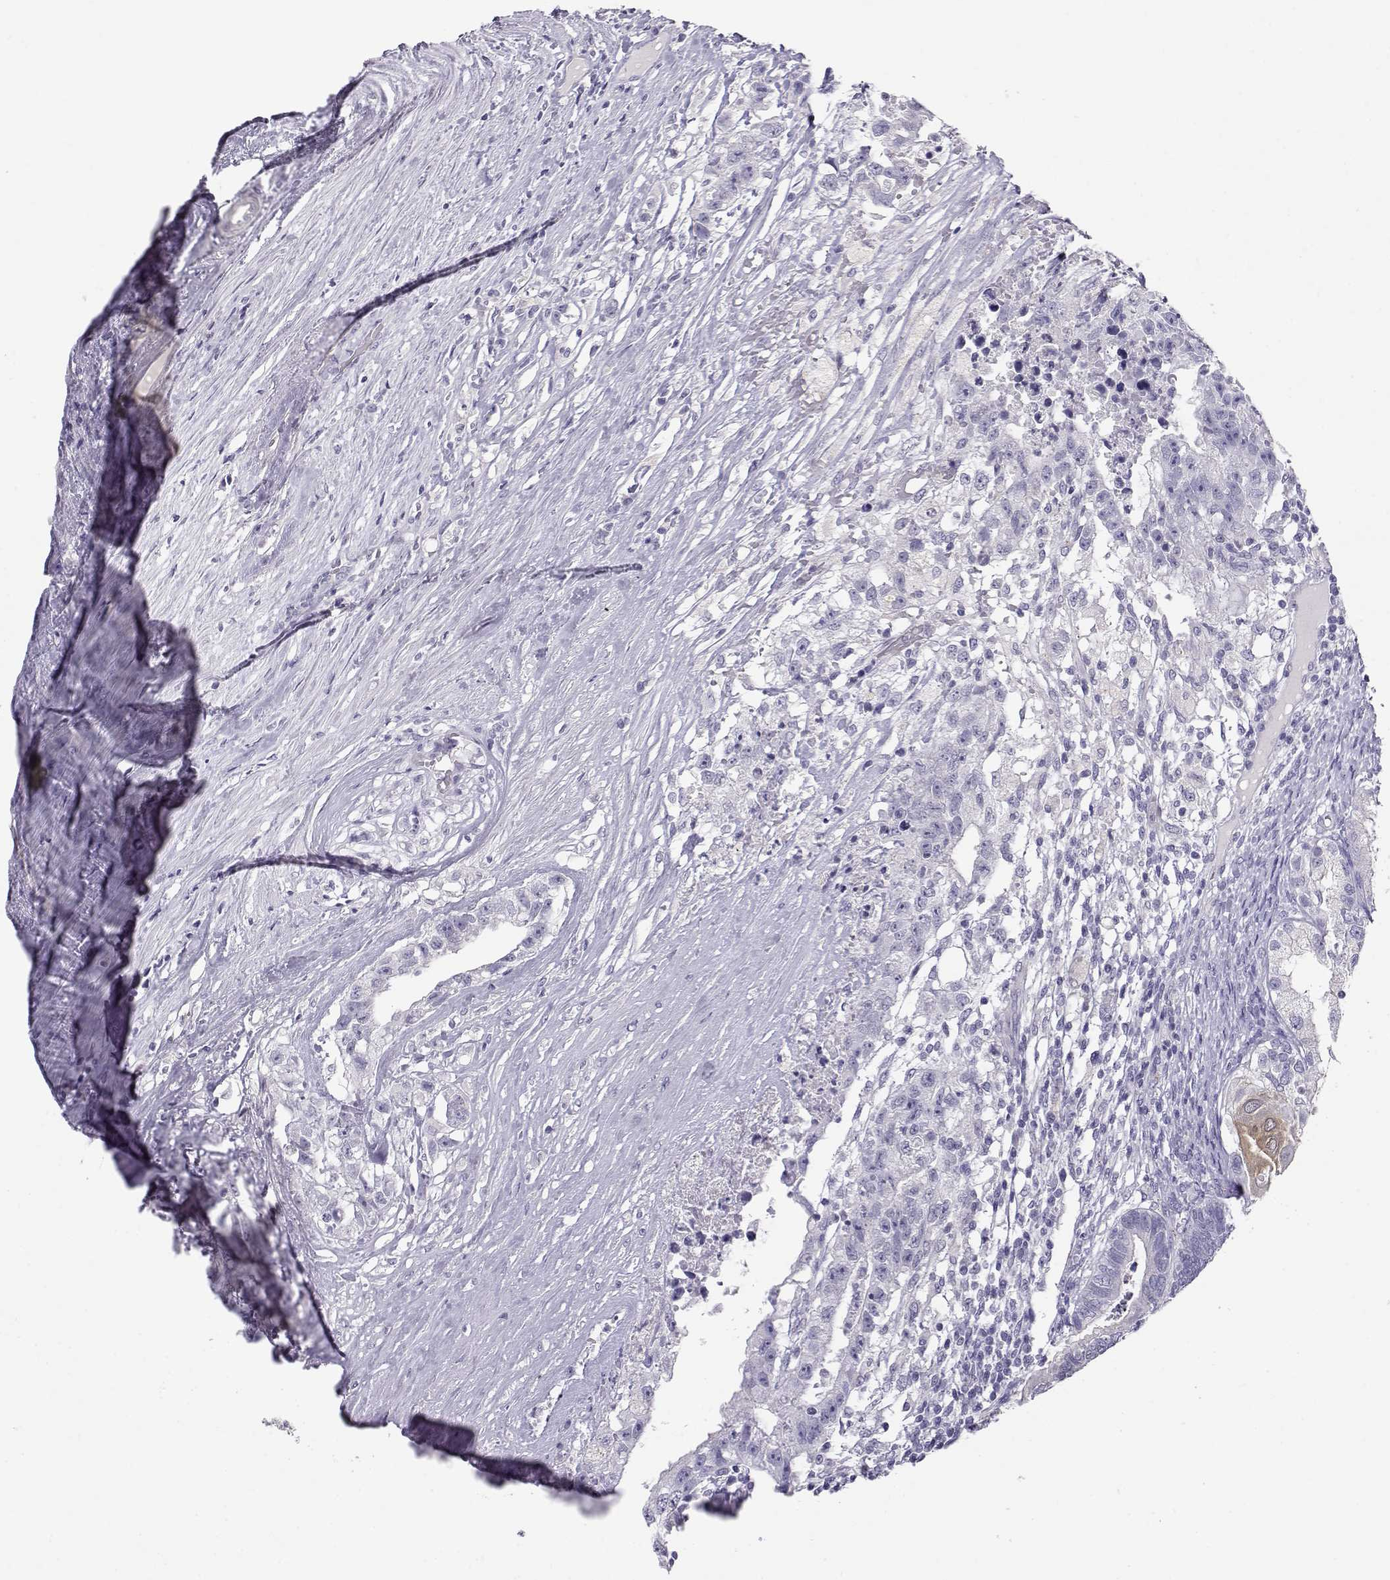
{"staining": {"intensity": "negative", "quantity": "none", "location": "none"}, "tissue": "testis cancer", "cell_type": "Tumor cells", "image_type": "cancer", "snomed": [{"axis": "morphology", "description": "Seminoma, NOS"}, {"axis": "morphology", "description": "Carcinoma, Embryonal, NOS"}, {"axis": "topography", "description": "Testis"}], "caption": "This is an immunohistochemistry (IHC) photomicrograph of human testis cancer. There is no expression in tumor cells.", "gene": "ENDOU", "patient": {"sex": "male", "age": 41}}